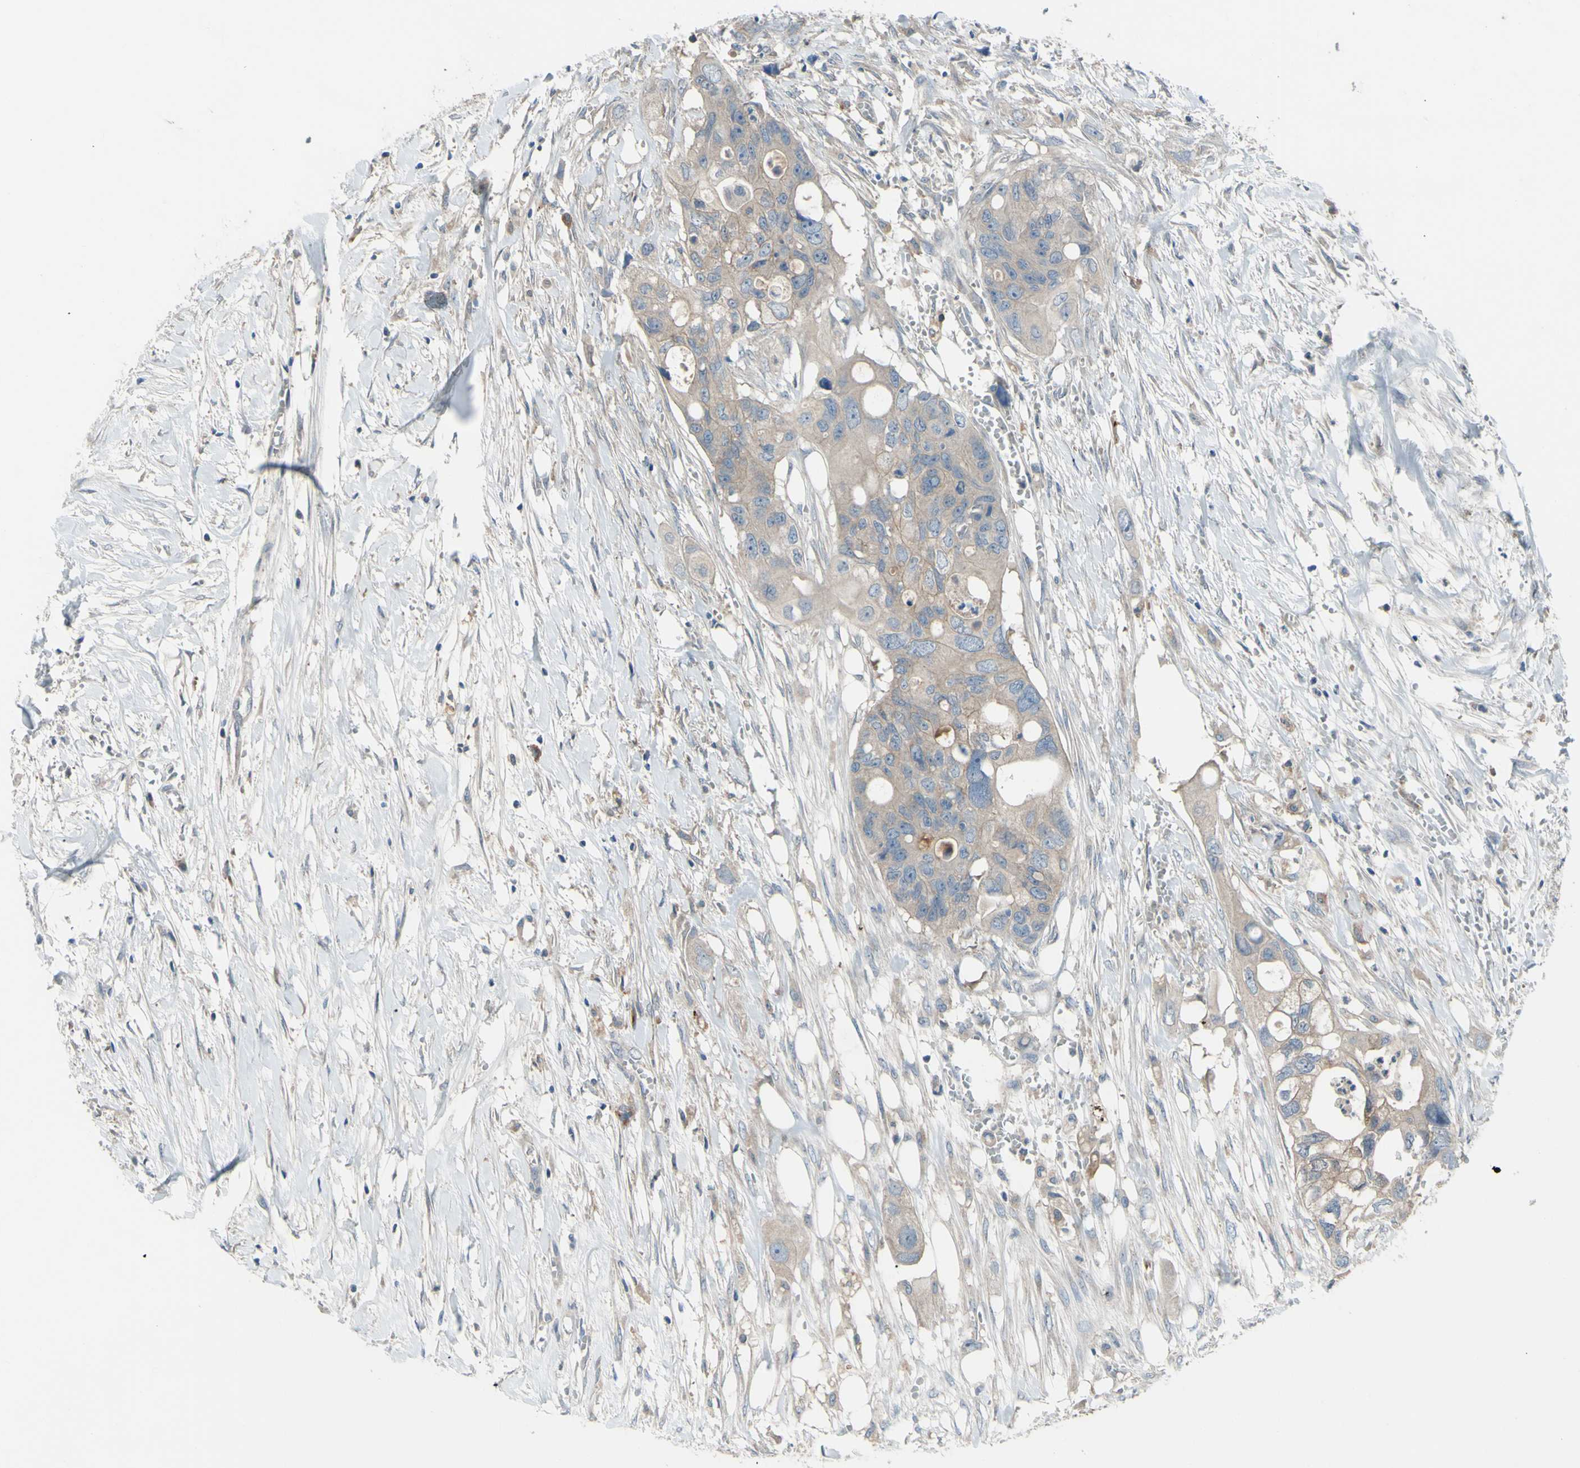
{"staining": {"intensity": "weak", "quantity": ">75%", "location": "cytoplasmic/membranous"}, "tissue": "colorectal cancer", "cell_type": "Tumor cells", "image_type": "cancer", "snomed": [{"axis": "morphology", "description": "Adenocarcinoma, NOS"}, {"axis": "topography", "description": "Colon"}], "caption": "A low amount of weak cytoplasmic/membranous positivity is appreciated in approximately >75% of tumor cells in colorectal cancer (adenocarcinoma) tissue.", "gene": "AFP", "patient": {"sex": "female", "age": 57}}